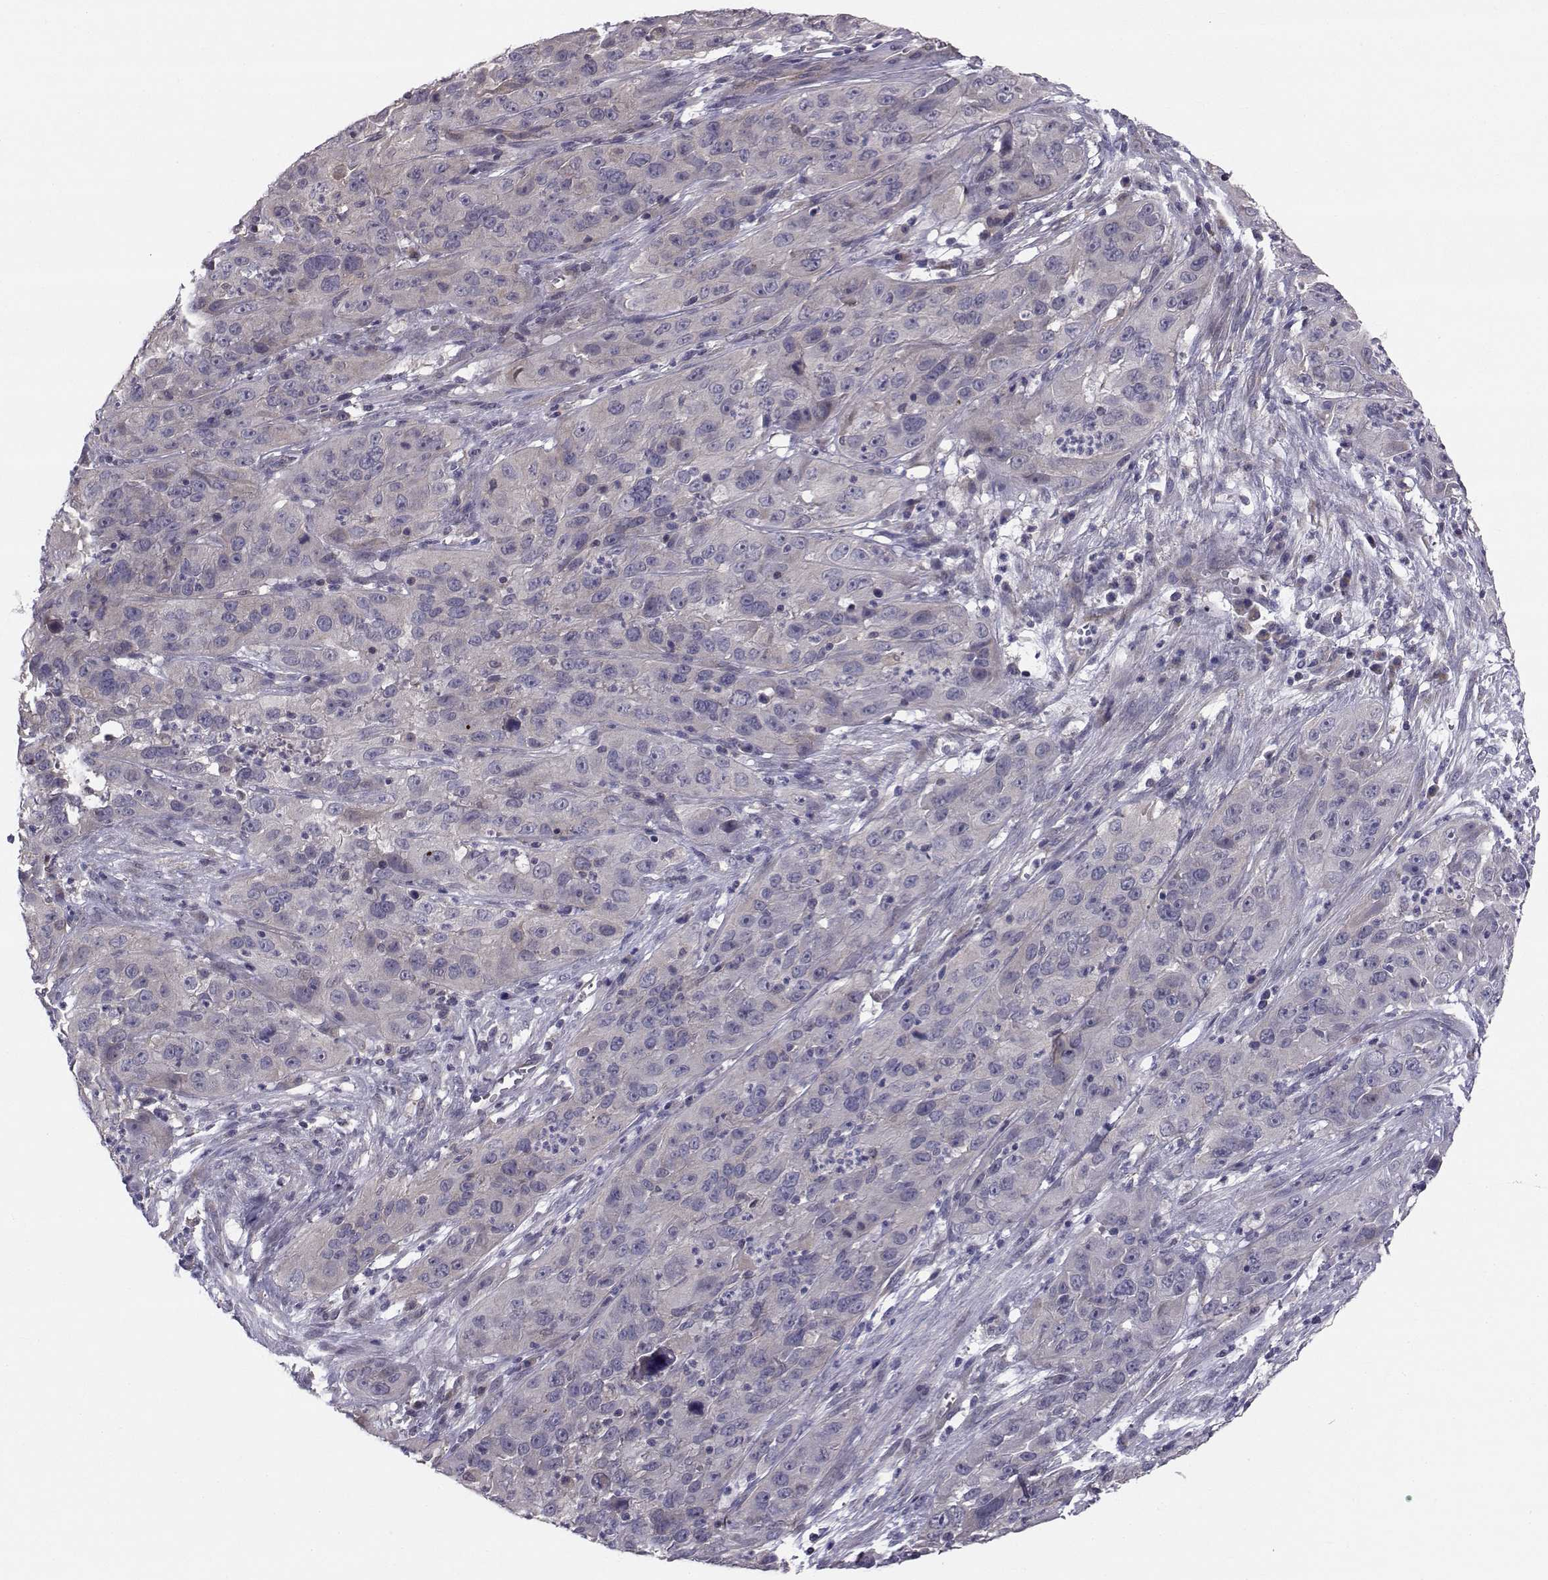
{"staining": {"intensity": "moderate", "quantity": "<25%", "location": "cytoplasmic/membranous"}, "tissue": "cervical cancer", "cell_type": "Tumor cells", "image_type": "cancer", "snomed": [{"axis": "morphology", "description": "Squamous cell carcinoma, NOS"}, {"axis": "topography", "description": "Cervix"}], "caption": "Tumor cells show low levels of moderate cytoplasmic/membranous positivity in approximately <25% of cells in human cervical cancer (squamous cell carcinoma).", "gene": "PEX5L", "patient": {"sex": "female", "age": 32}}